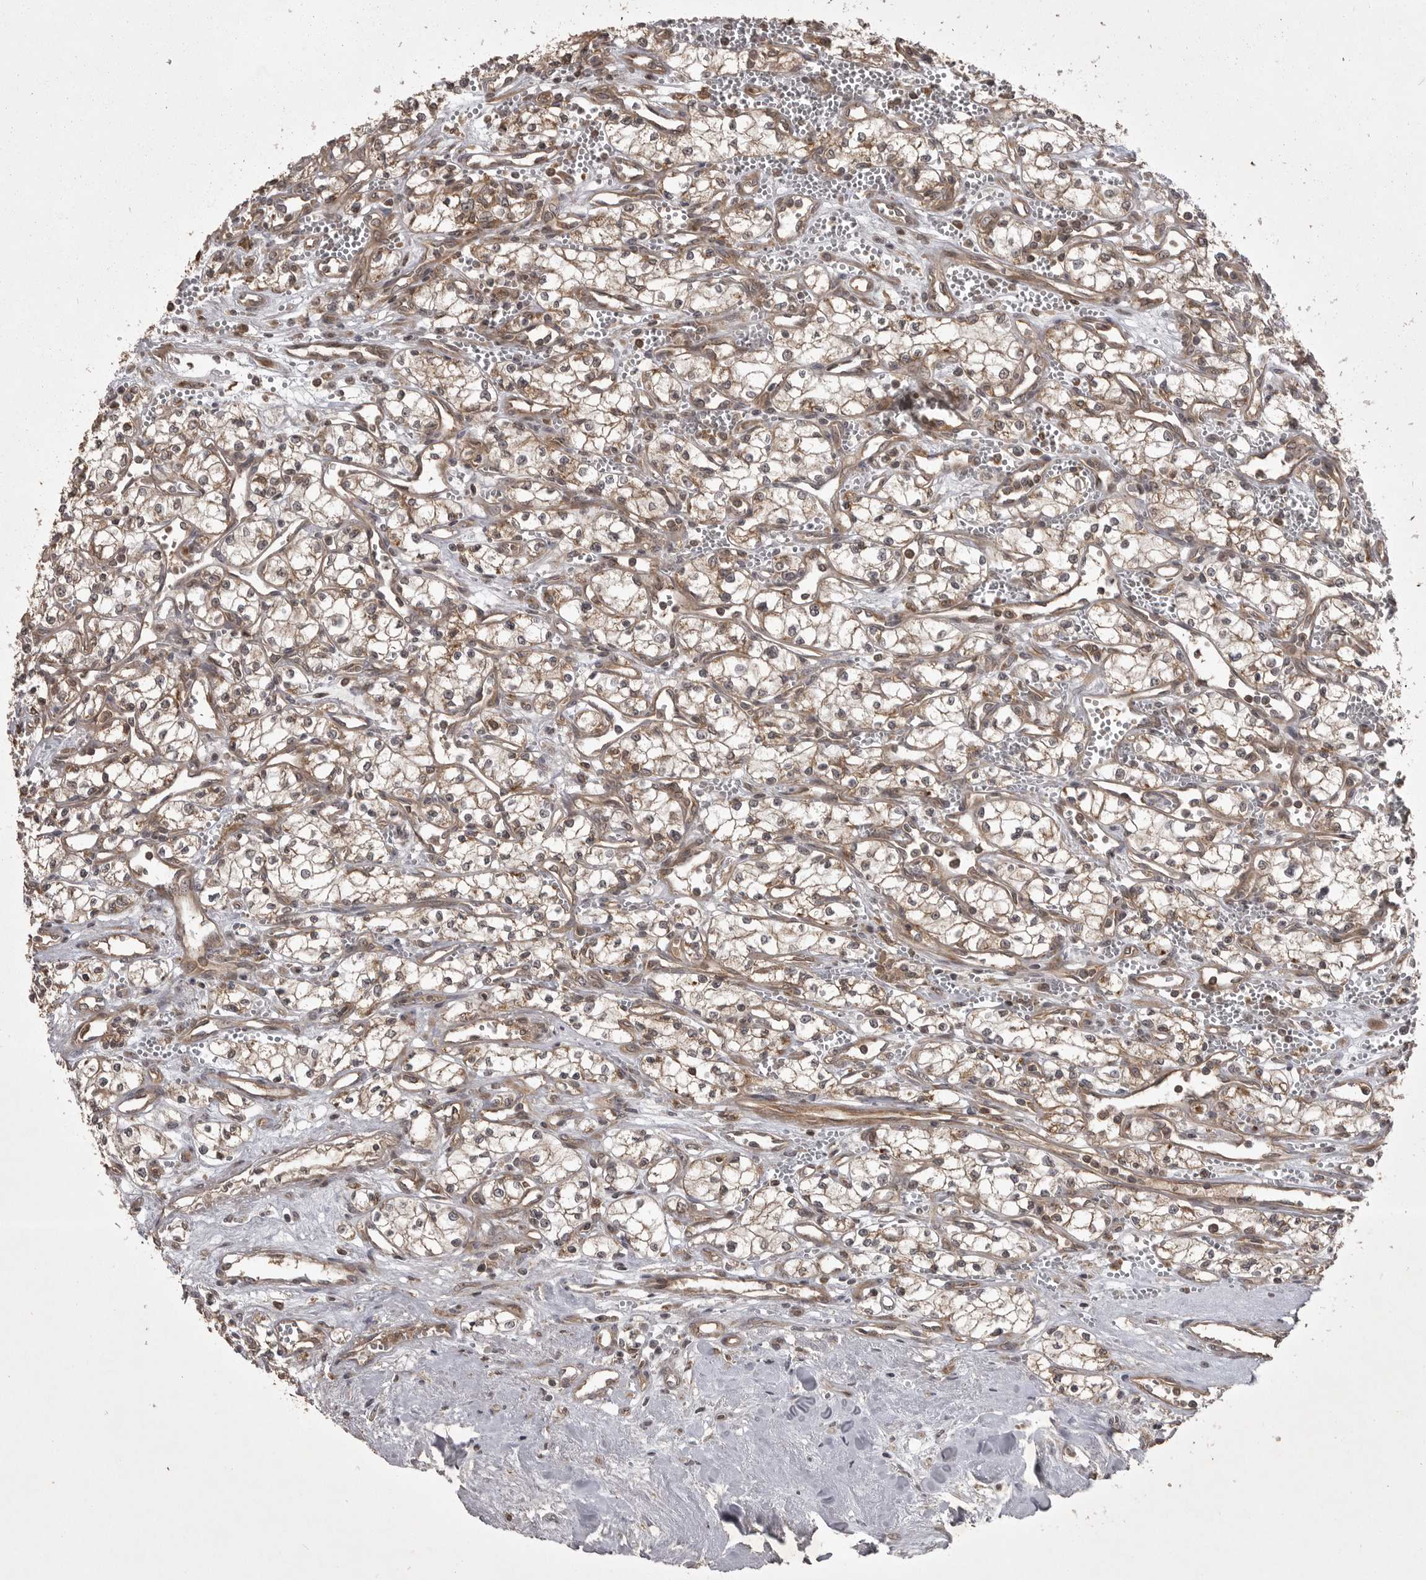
{"staining": {"intensity": "moderate", "quantity": ">75%", "location": "cytoplasmic/membranous"}, "tissue": "renal cancer", "cell_type": "Tumor cells", "image_type": "cancer", "snomed": [{"axis": "morphology", "description": "Adenocarcinoma, NOS"}, {"axis": "topography", "description": "Kidney"}], "caption": "There is medium levels of moderate cytoplasmic/membranous staining in tumor cells of renal cancer, as demonstrated by immunohistochemical staining (brown color).", "gene": "STK24", "patient": {"sex": "male", "age": 59}}